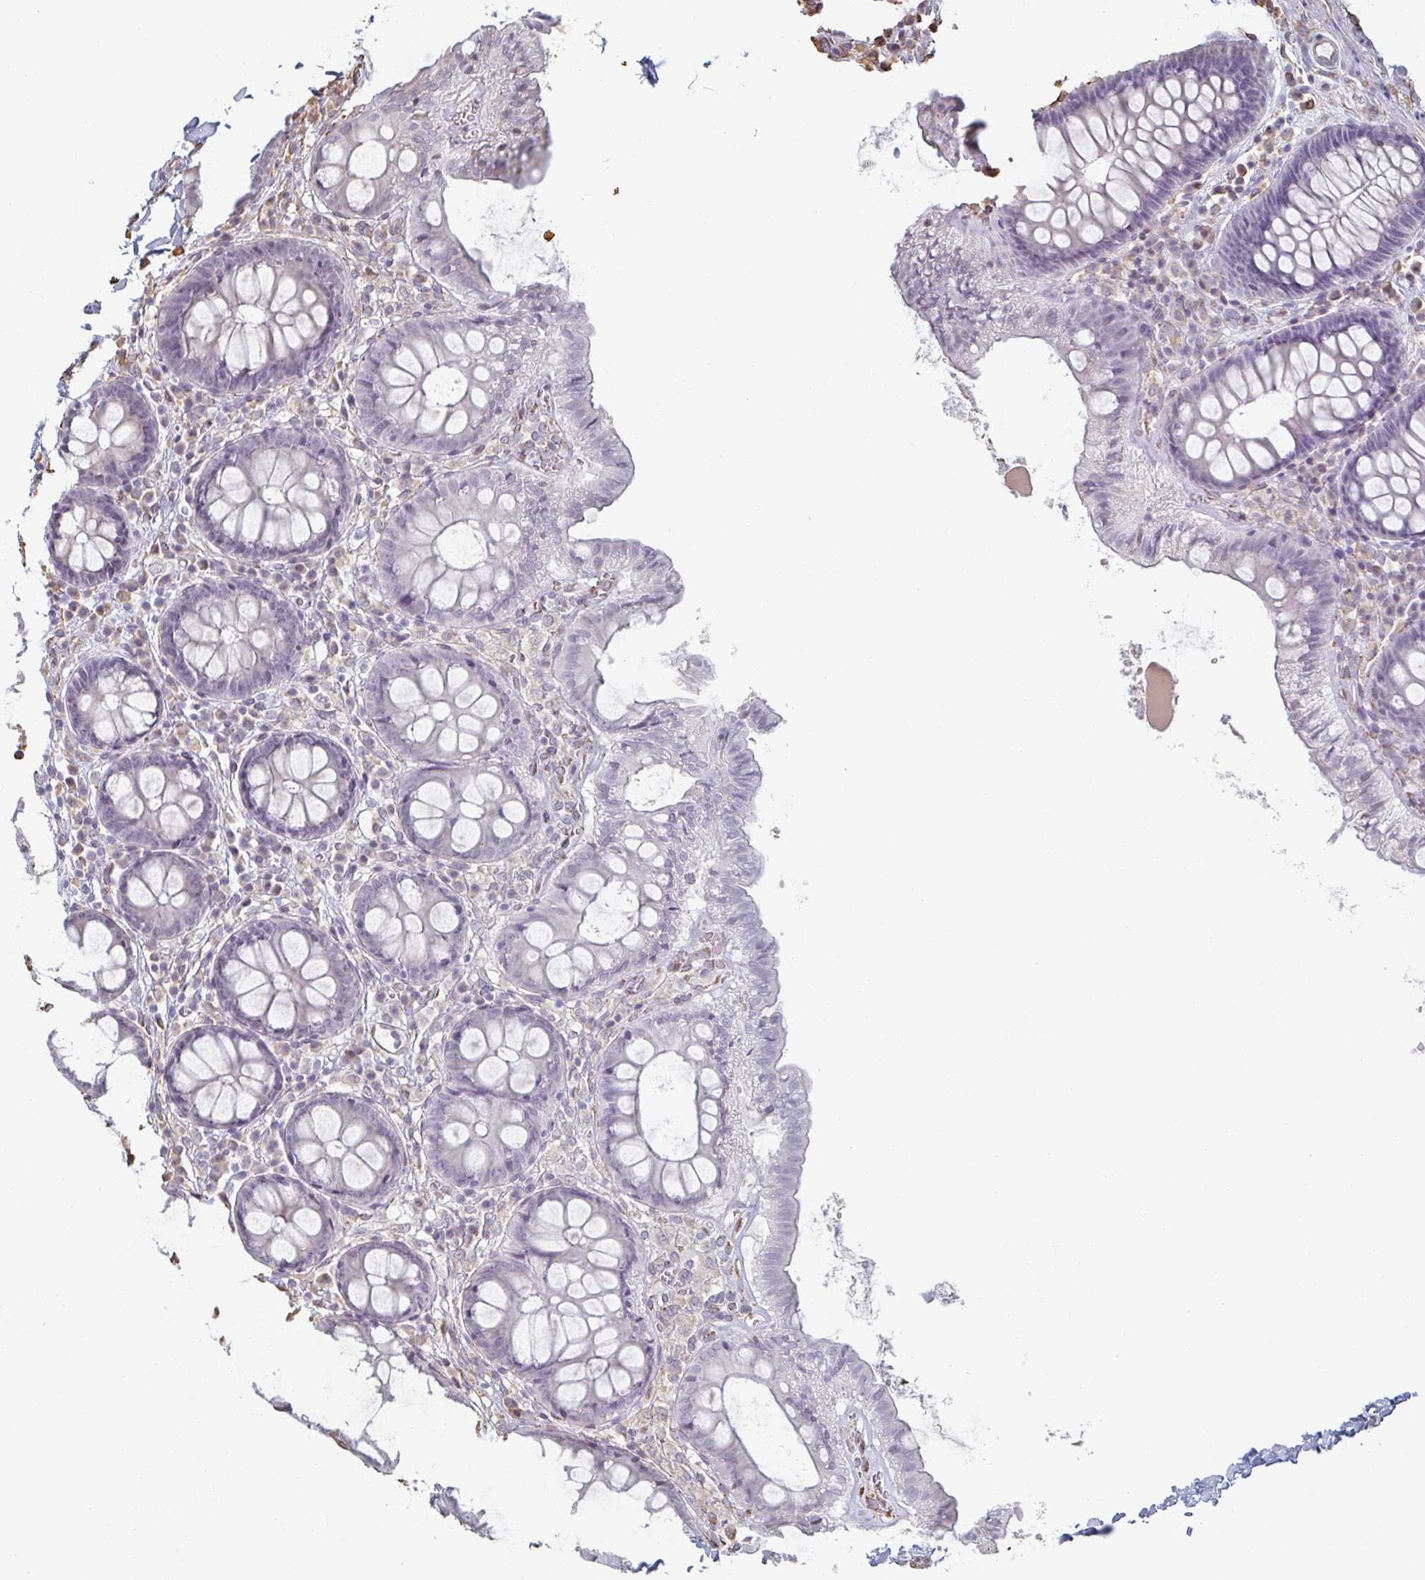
{"staining": {"intensity": "moderate", "quantity": "25%-75%", "location": "cytoplasmic/membranous"}, "tissue": "colon", "cell_type": "Endothelial cells", "image_type": "normal", "snomed": [{"axis": "morphology", "description": "Normal tissue, NOS"}, {"axis": "topography", "description": "Colon"}, {"axis": "topography", "description": "Peripheral nerve tissue"}], "caption": "Colon stained with DAB immunohistochemistry (IHC) exhibits medium levels of moderate cytoplasmic/membranous expression in about 25%-75% of endothelial cells.", "gene": "RAB5IF", "patient": {"sex": "male", "age": 84}}